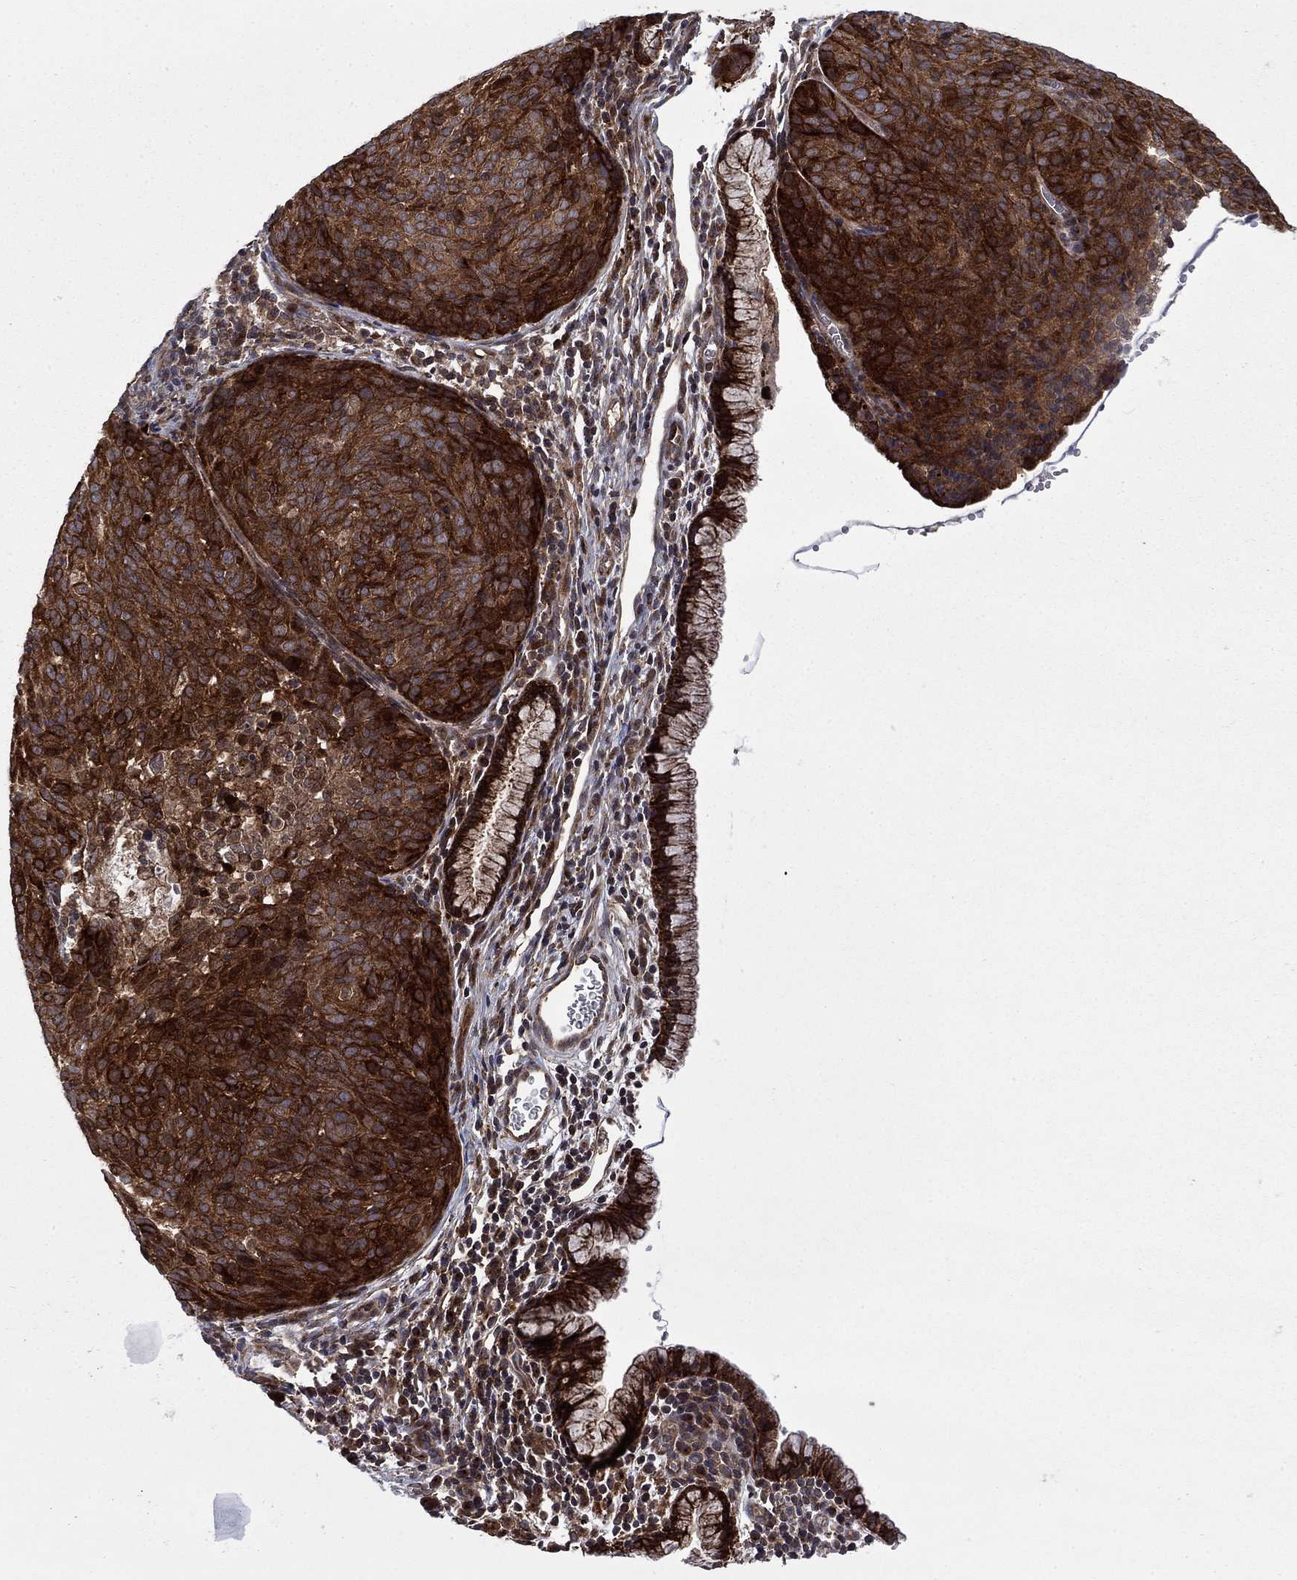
{"staining": {"intensity": "strong", "quantity": ">75%", "location": "cytoplasmic/membranous"}, "tissue": "cervical cancer", "cell_type": "Tumor cells", "image_type": "cancer", "snomed": [{"axis": "morphology", "description": "Squamous cell carcinoma, NOS"}, {"axis": "topography", "description": "Cervix"}], "caption": "This micrograph reveals cervical cancer (squamous cell carcinoma) stained with immunohistochemistry to label a protein in brown. The cytoplasmic/membranous of tumor cells show strong positivity for the protein. Nuclei are counter-stained blue.", "gene": "HDAC4", "patient": {"sex": "female", "age": 39}}